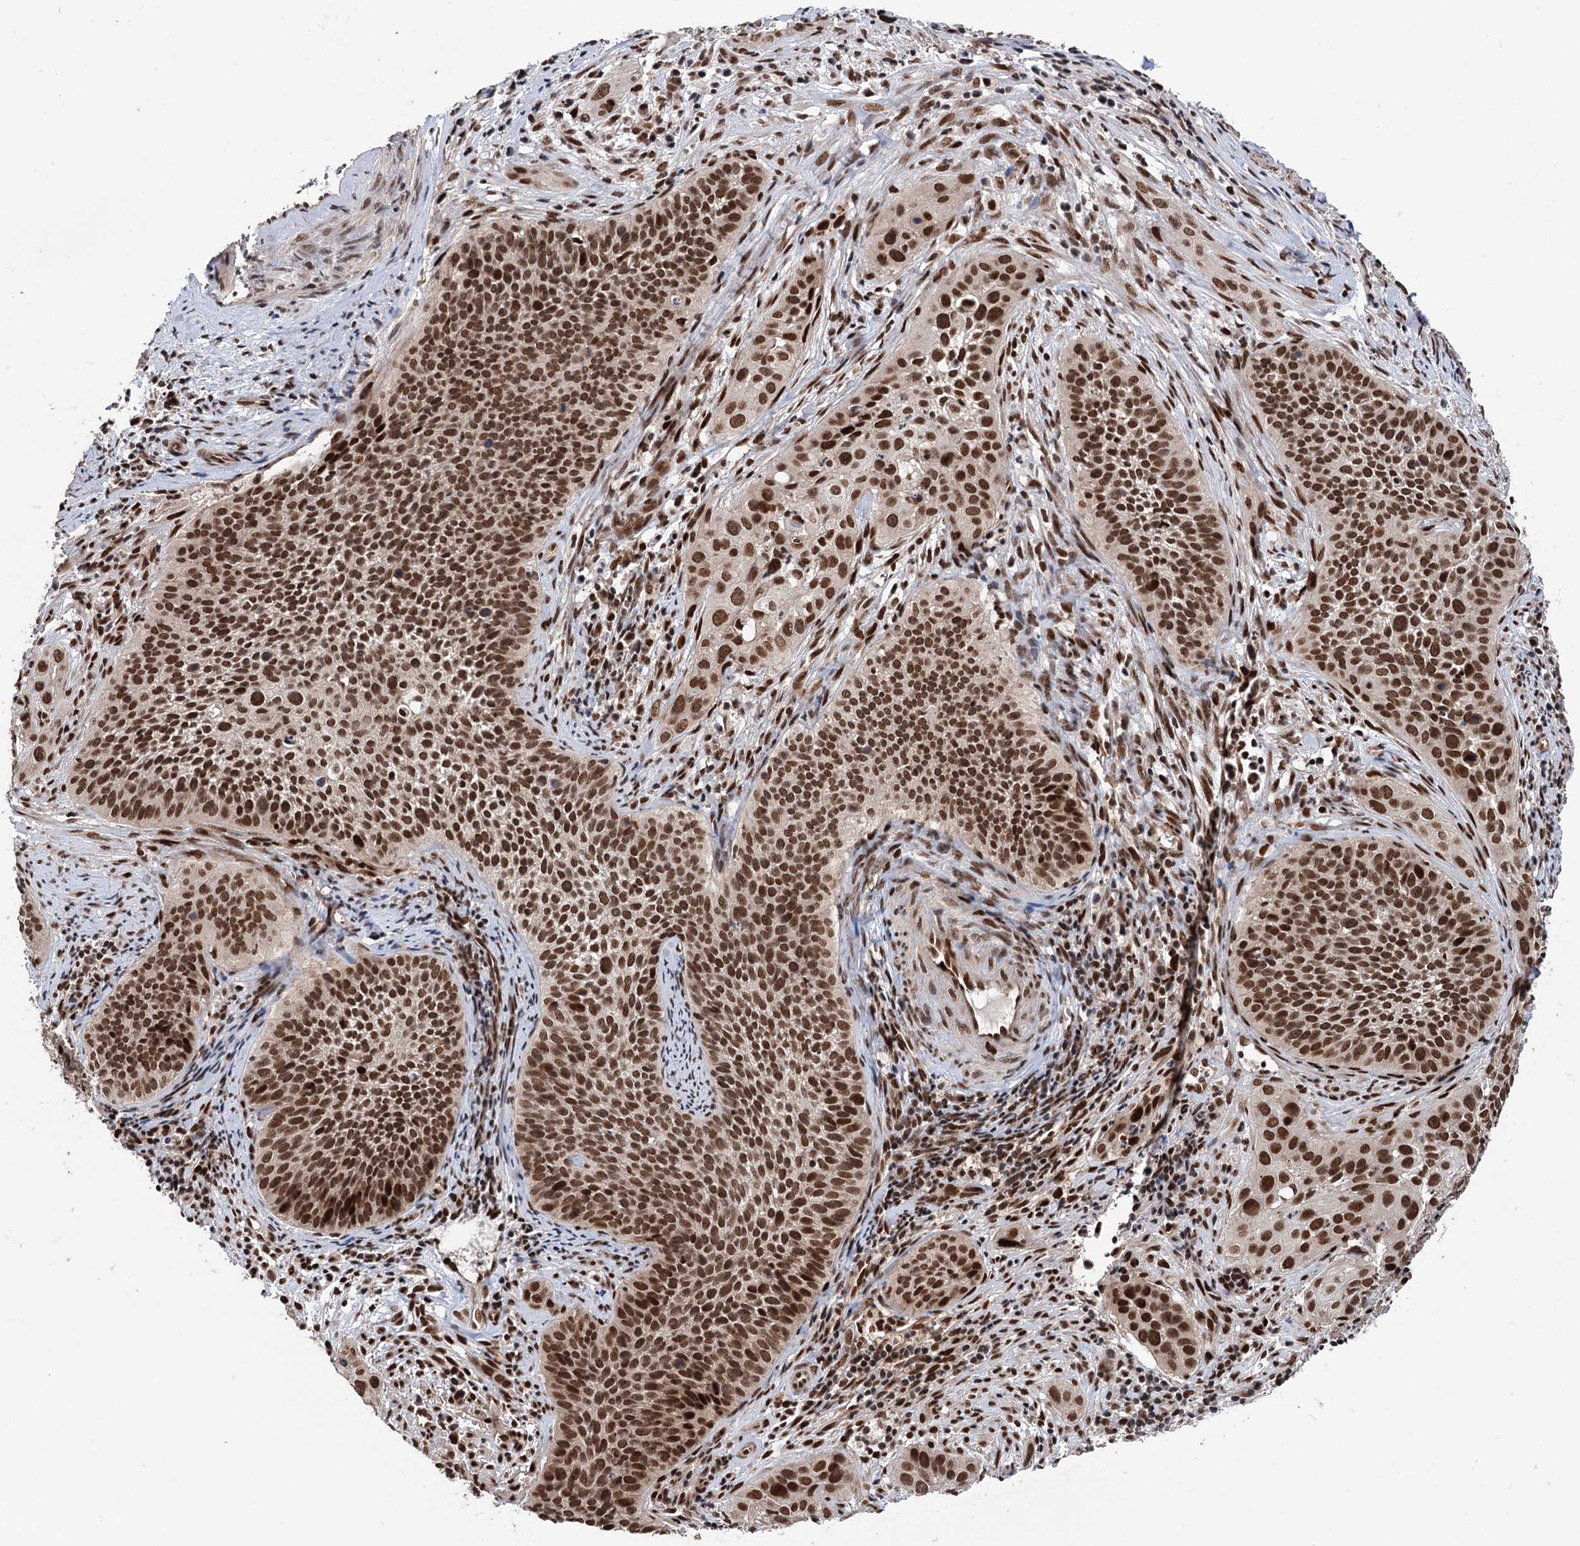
{"staining": {"intensity": "strong", "quantity": ">75%", "location": "nuclear"}, "tissue": "cervical cancer", "cell_type": "Tumor cells", "image_type": "cancer", "snomed": [{"axis": "morphology", "description": "Squamous cell carcinoma, NOS"}, {"axis": "topography", "description": "Cervix"}], "caption": "Immunohistochemistry of human cervical cancer (squamous cell carcinoma) demonstrates high levels of strong nuclear expression in approximately >75% of tumor cells.", "gene": "MAML1", "patient": {"sex": "female", "age": 34}}